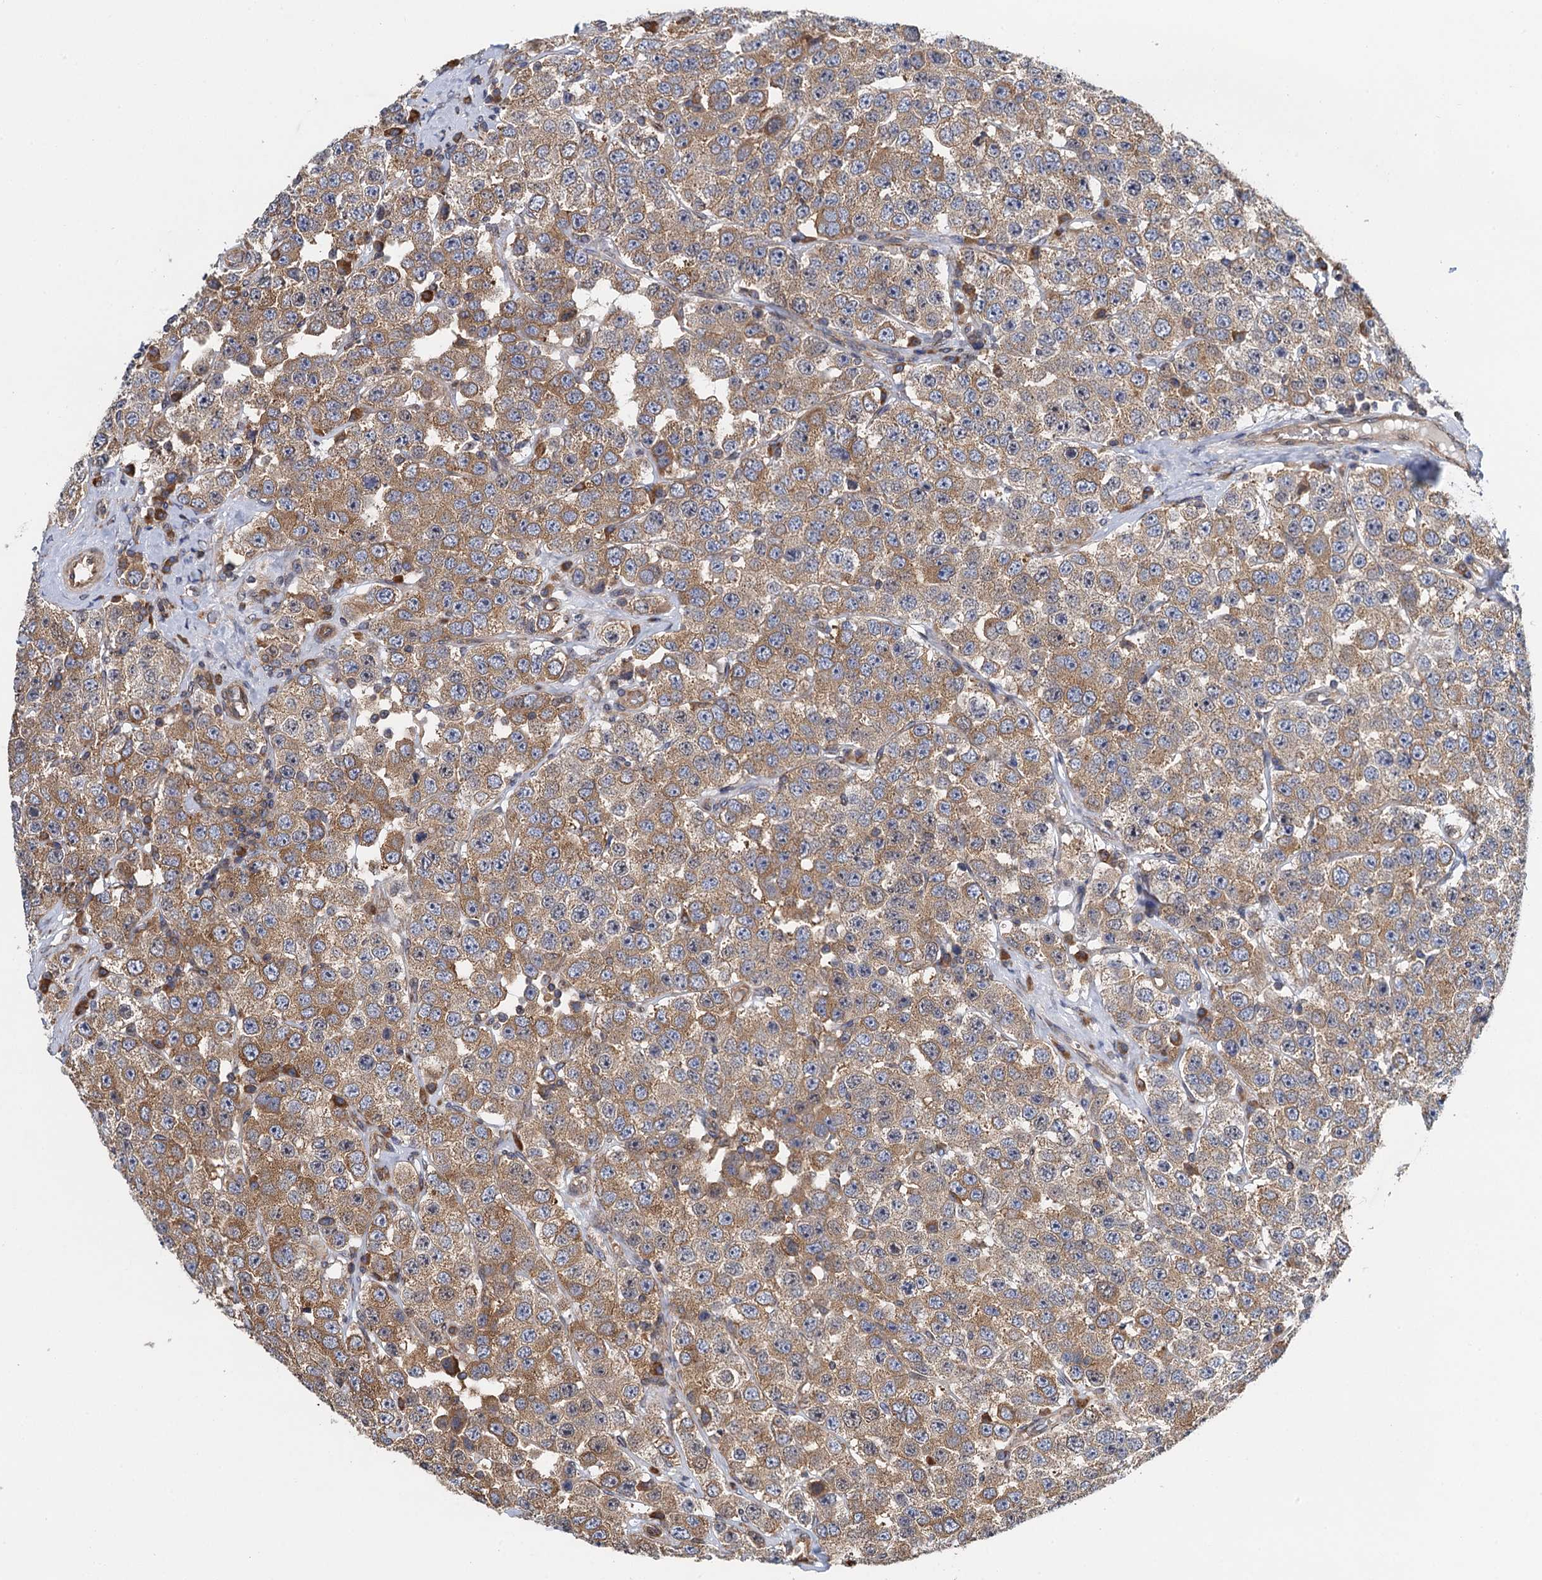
{"staining": {"intensity": "moderate", "quantity": ">75%", "location": "cytoplasmic/membranous"}, "tissue": "testis cancer", "cell_type": "Tumor cells", "image_type": "cancer", "snomed": [{"axis": "morphology", "description": "Seminoma, NOS"}, {"axis": "topography", "description": "Testis"}], "caption": "Immunohistochemical staining of human seminoma (testis) demonstrates moderate cytoplasmic/membranous protein staining in approximately >75% of tumor cells. The staining is performed using DAB (3,3'-diaminobenzidine) brown chromogen to label protein expression. The nuclei are counter-stained blue using hematoxylin.", "gene": "MDM1", "patient": {"sex": "male", "age": 28}}